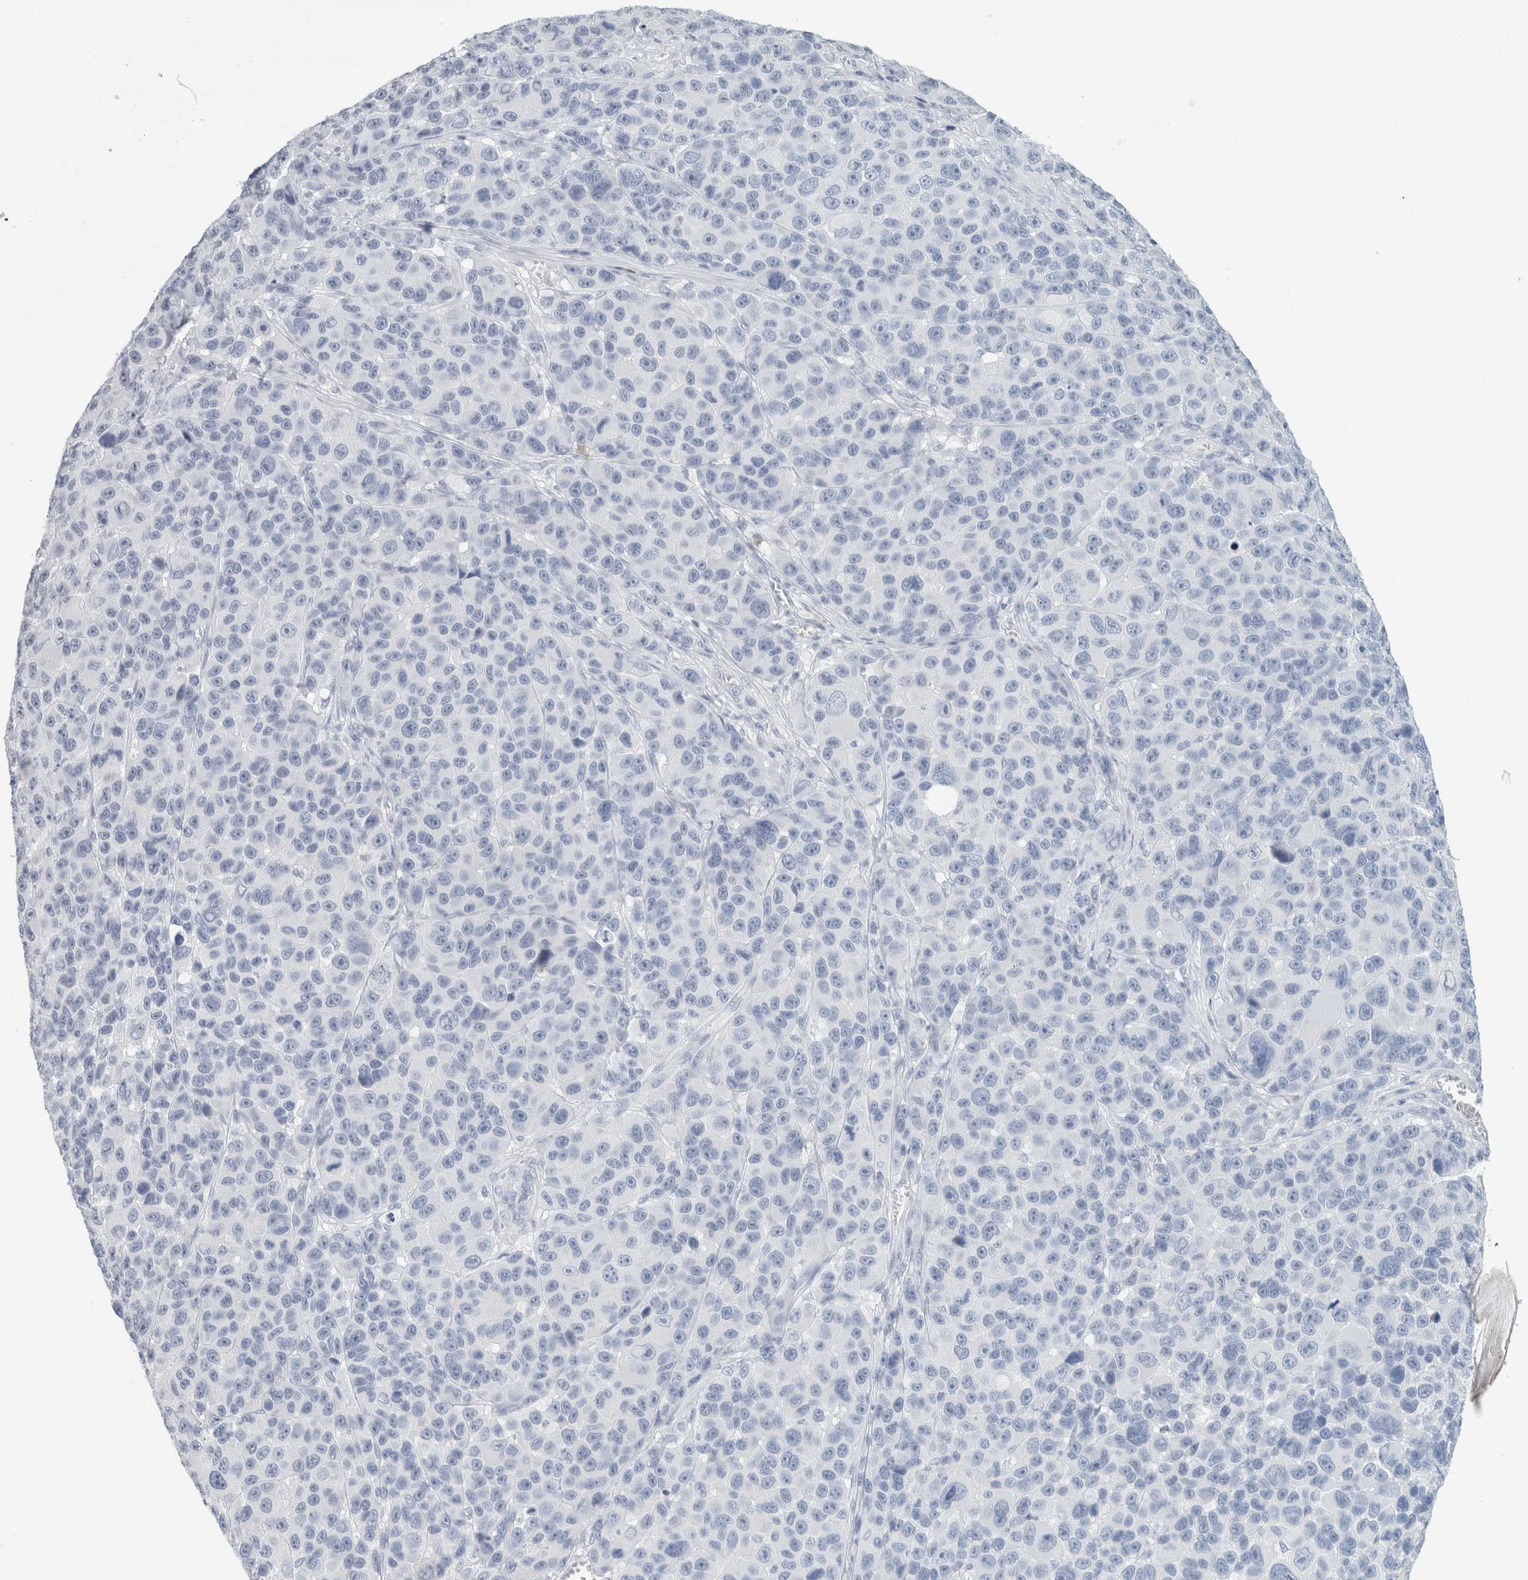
{"staining": {"intensity": "negative", "quantity": "none", "location": "none"}, "tissue": "melanoma", "cell_type": "Tumor cells", "image_type": "cancer", "snomed": [{"axis": "morphology", "description": "Malignant melanoma, NOS"}, {"axis": "topography", "description": "Skin"}], "caption": "This is an immunohistochemistry (IHC) histopathology image of melanoma. There is no expression in tumor cells.", "gene": "TSPAN8", "patient": {"sex": "male", "age": 53}}